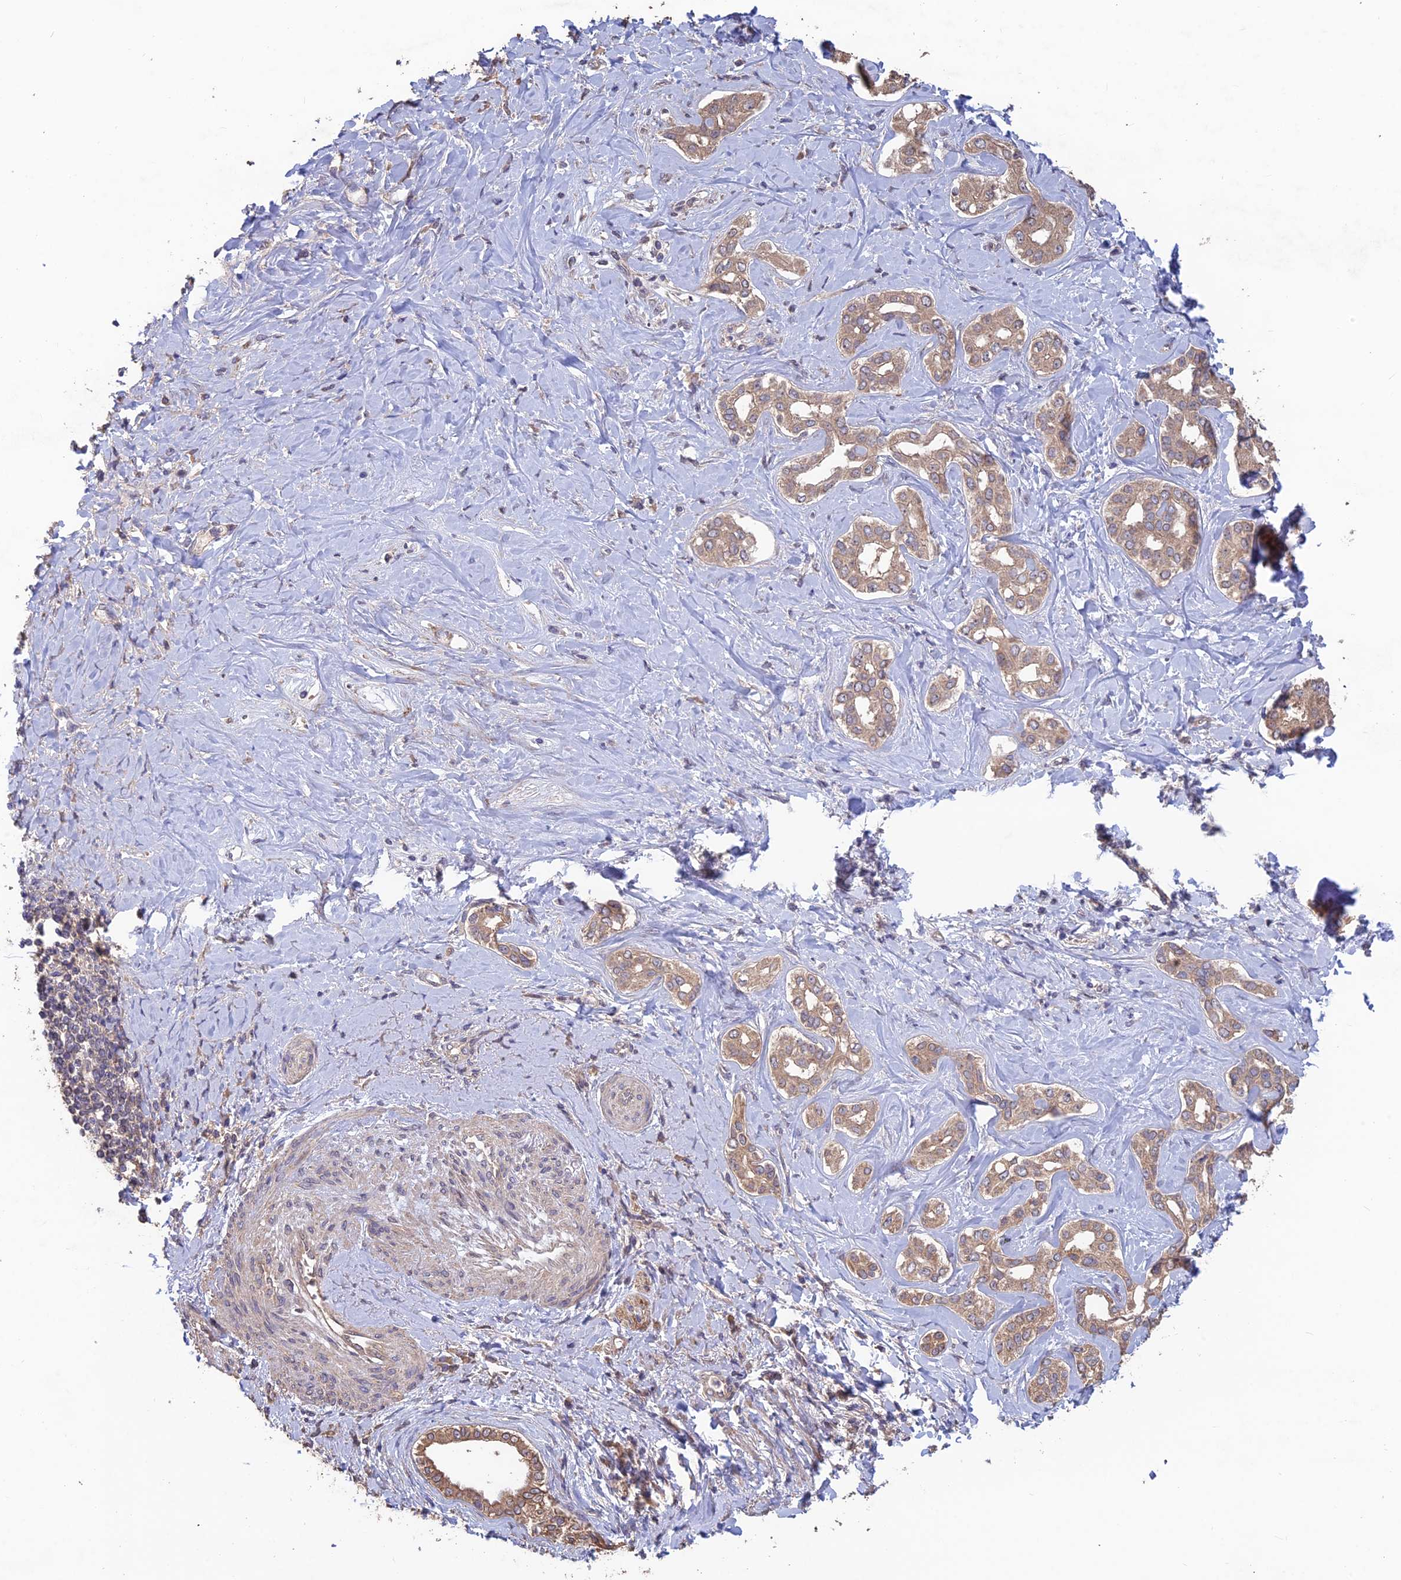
{"staining": {"intensity": "moderate", "quantity": ">75%", "location": "cytoplasmic/membranous"}, "tissue": "liver cancer", "cell_type": "Tumor cells", "image_type": "cancer", "snomed": [{"axis": "morphology", "description": "Cholangiocarcinoma"}, {"axis": "topography", "description": "Liver"}], "caption": "Immunohistochemistry image of human cholangiocarcinoma (liver) stained for a protein (brown), which reveals medium levels of moderate cytoplasmic/membranous positivity in approximately >75% of tumor cells.", "gene": "SHISA5", "patient": {"sex": "female", "age": 77}}